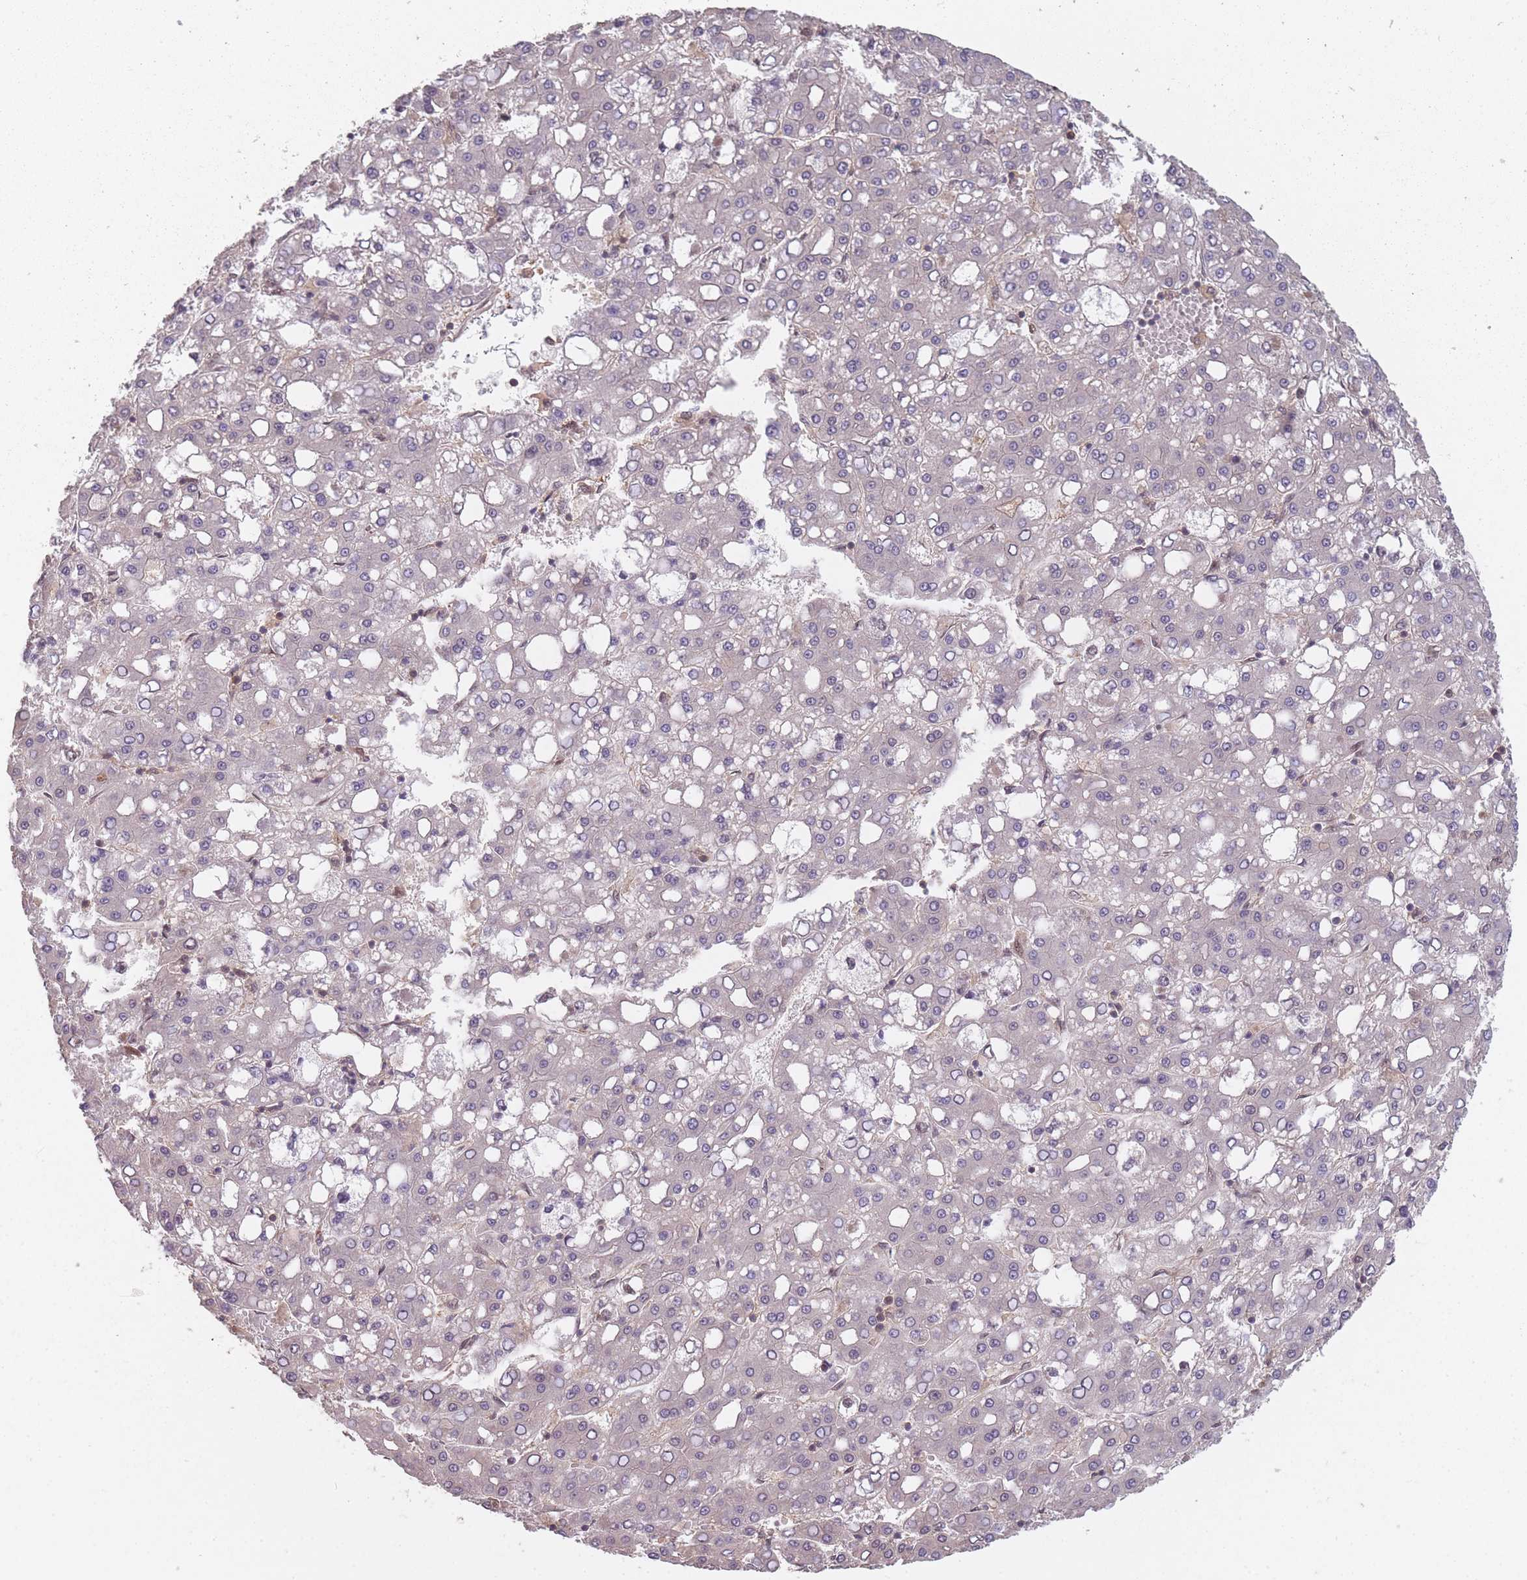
{"staining": {"intensity": "negative", "quantity": "none", "location": "none"}, "tissue": "liver cancer", "cell_type": "Tumor cells", "image_type": "cancer", "snomed": [{"axis": "morphology", "description": "Carcinoma, Hepatocellular, NOS"}, {"axis": "topography", "description": "Liver"}], "caption": "Tumor cells are negative for brown protein staining in liver hepatocellular carcinoma.", "gene": "PPP6R3", "patient": {"sex": "male", "age": 65}}